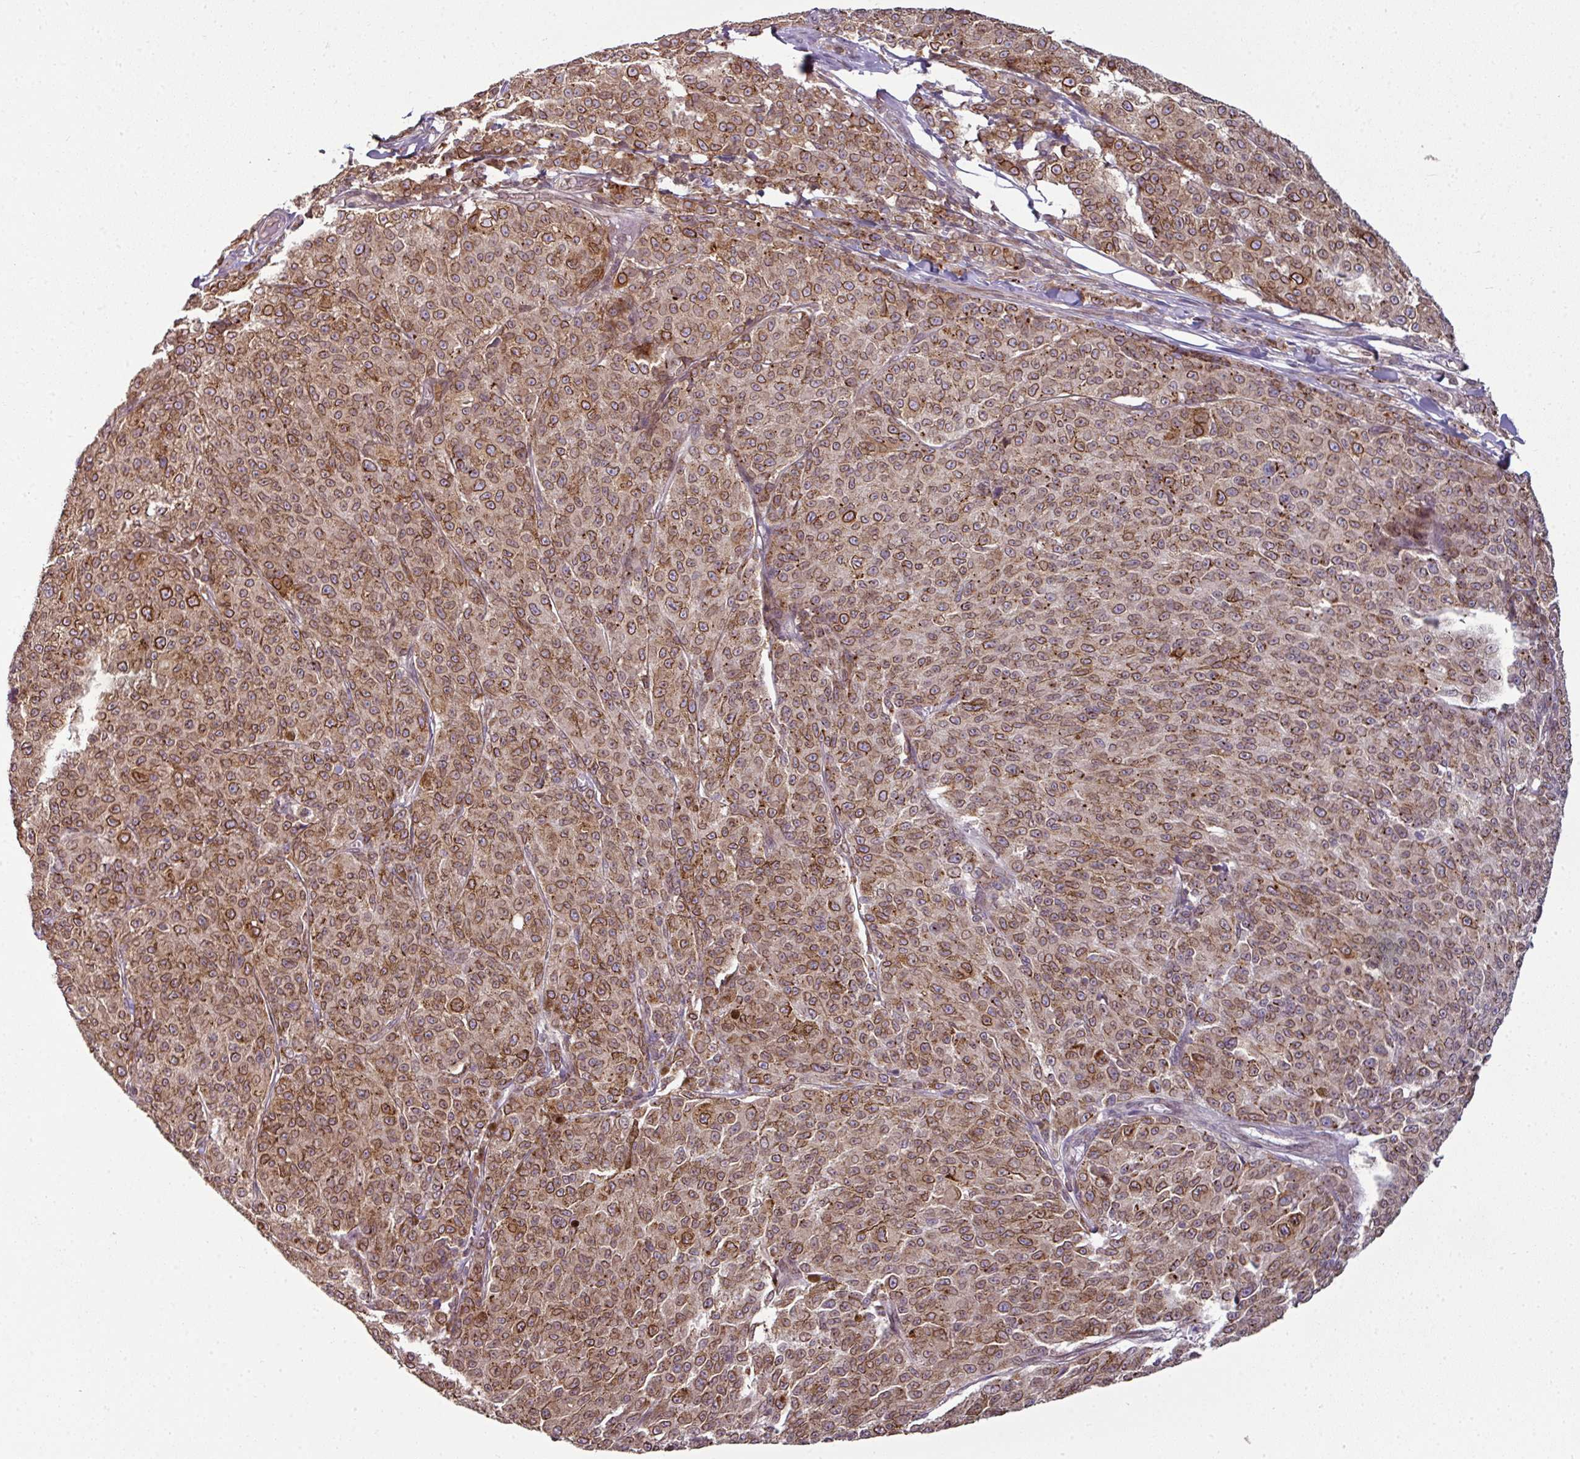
{"staining": {"intensity": "moderate", "quantity": ">75%", "location": "cytoplasmic/membranous,nuclear"}, "tissue": "melanoma", "cell_type": "Tumor cells", "image_type": "cancer", "snomed": [{"axis": "morphology", "description": "Malignant melanoma, NOS"}, {"axis": "topography", "description": "Skin"}], "caption": "Malignant melanoma stained with DAB (3,3'-diaminobenzidine) immunohistochemistry (IHC) demonstrates medium levels of moderate cytoplasmic/membranous and nuclear expression in approximately >75% of tumor cells.", "gene": "RANGAP1", "patient": {"sex": "female", "age": 52}}